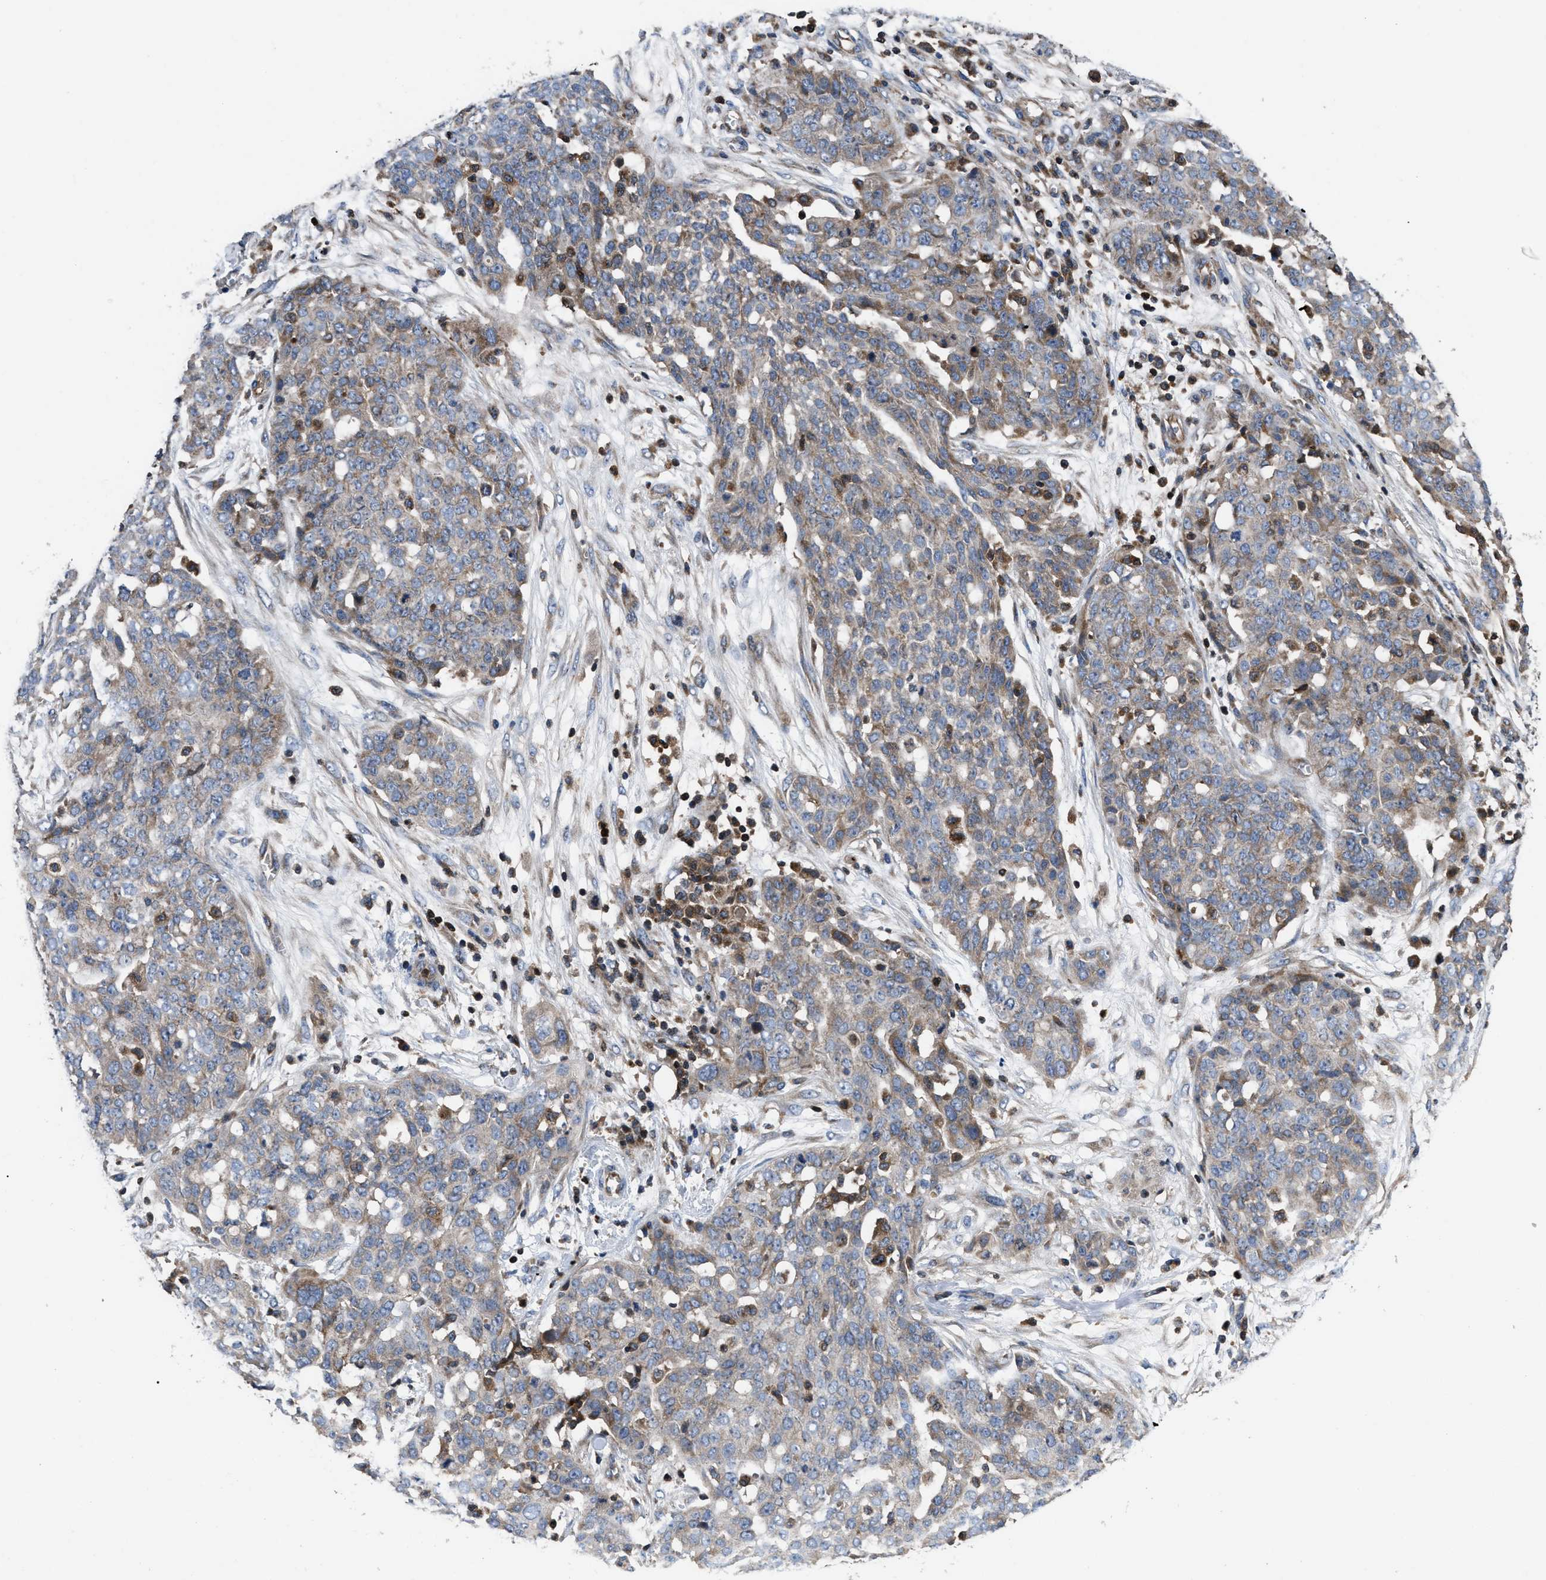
{"staining": {"intensity": "moderate", "quantity": "<25%", "location": "cytoplasmic/membranous"}, "tissue": "ovarian cancer", "cell_type": "Tumor cells", "image_type": "cancer", "snomed": [{"axis": "morphology", "description": "Cystadenocarcinoma, serous, NOS"}, {"axis": "topography", "description": "Soft tissue"}, {"axis": "topography", "description": "Ovary"}], "caption": "Approximately <25% of tumor cells in human ovarian cancer show moderate cytoplasmic/membranous protein staining as visualized by brown immunohistochemical staining.", "gene": "YBEY", "patient": {"sex": "female", "age": 57}}